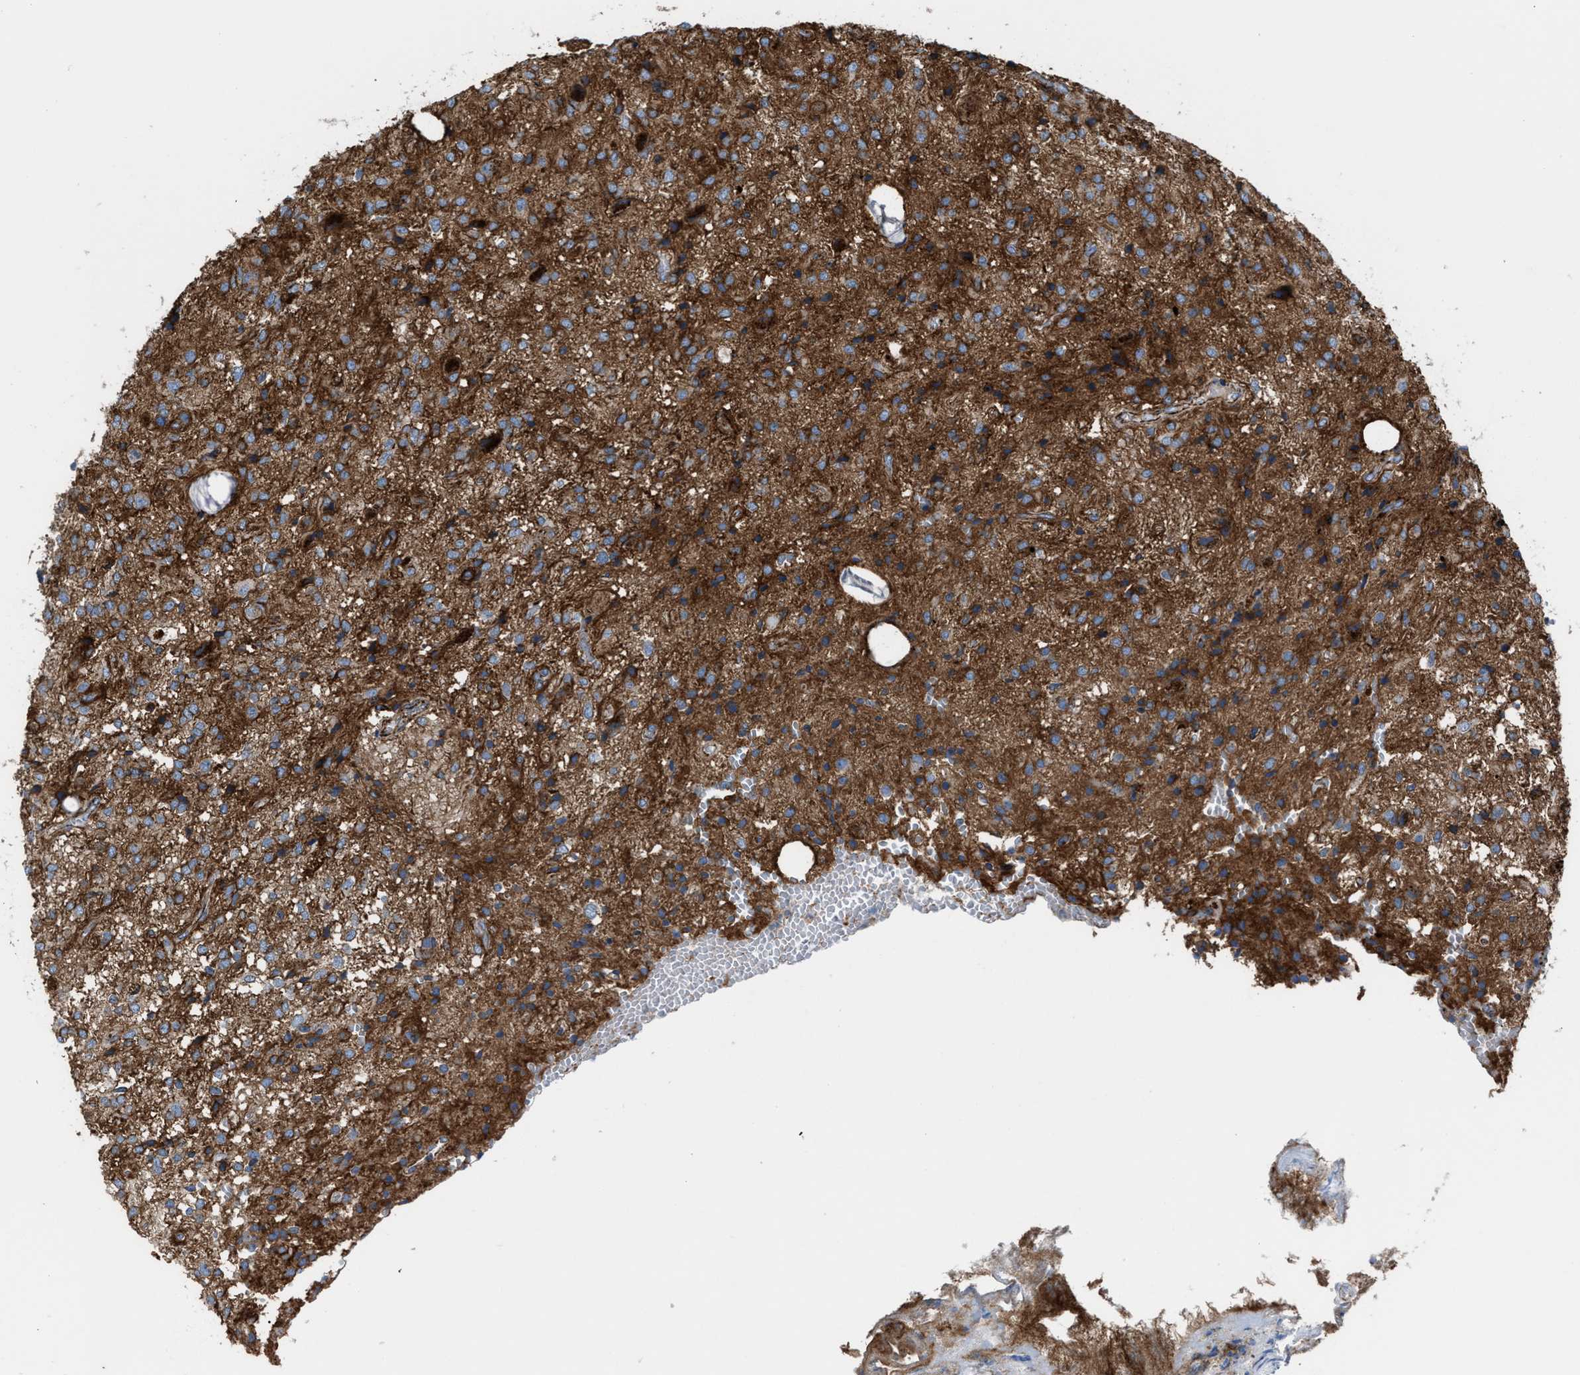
{"staining": {"intensity": "strong", "quantity": ">75%", "location": "cytoplasmic/membranous"}, "tissue": "glioma", "cell_type": "Tumor cells", "image_type": "cancer", "snomed": [{"axis": "morphology", "description": "Glioma, malignant, High grade"}, {"axis": "topography", "description": "Brain"}], "caption": "This micrograph shows glioma stained with IHC to label a protein in brown. The cytoplasmic/membranous of tumor cells show strong positivity for the protein. Nuclei are counter-stained blue.", "gene": "AGPAT2", "patient": {"sex": "female", "age": 59}}